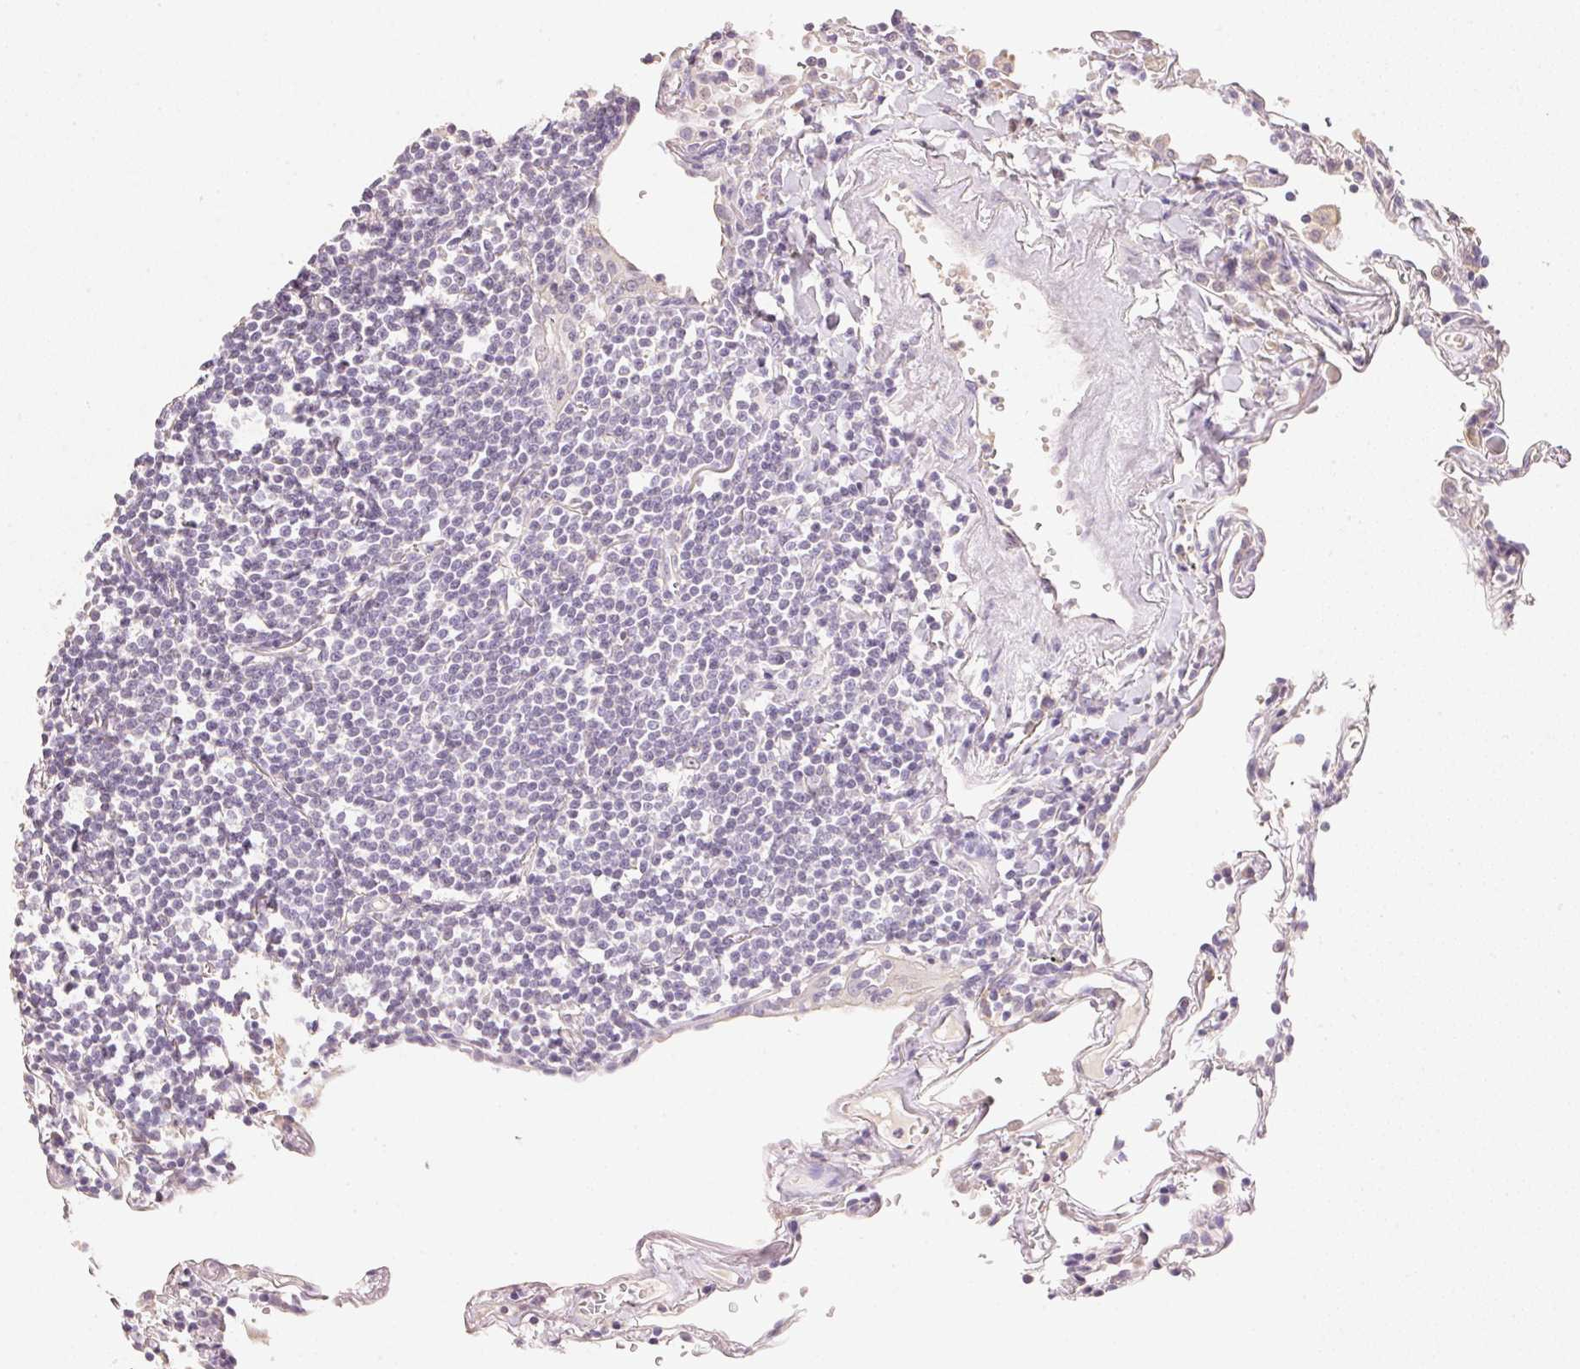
{"staining": {"intensity": "negative", "quantity": "none", "location": "none"}, "tissue": "lymphoma", "cell_type": "Tumor cells", "image_type": "cancer", "snomed": [{"axis": "morphology", "description": "Malignant lymphoma, non-Hodgkin's type, Low grade"}, {"axis": "topography", "description": "Lung"}], "caption": "Immunohistochemistry (IHC) of malignant lymphoma, non-Hodgkin's type (low-grade) demonstrates no positivity in tumor cells. (Brightfield microscopy of DAB (3,3'-diaminobenzidine) immunohistochemistry (IHC) at high magnification).", "gene": "DHCR24", "patient": {"sex": "female", "age": 71}}